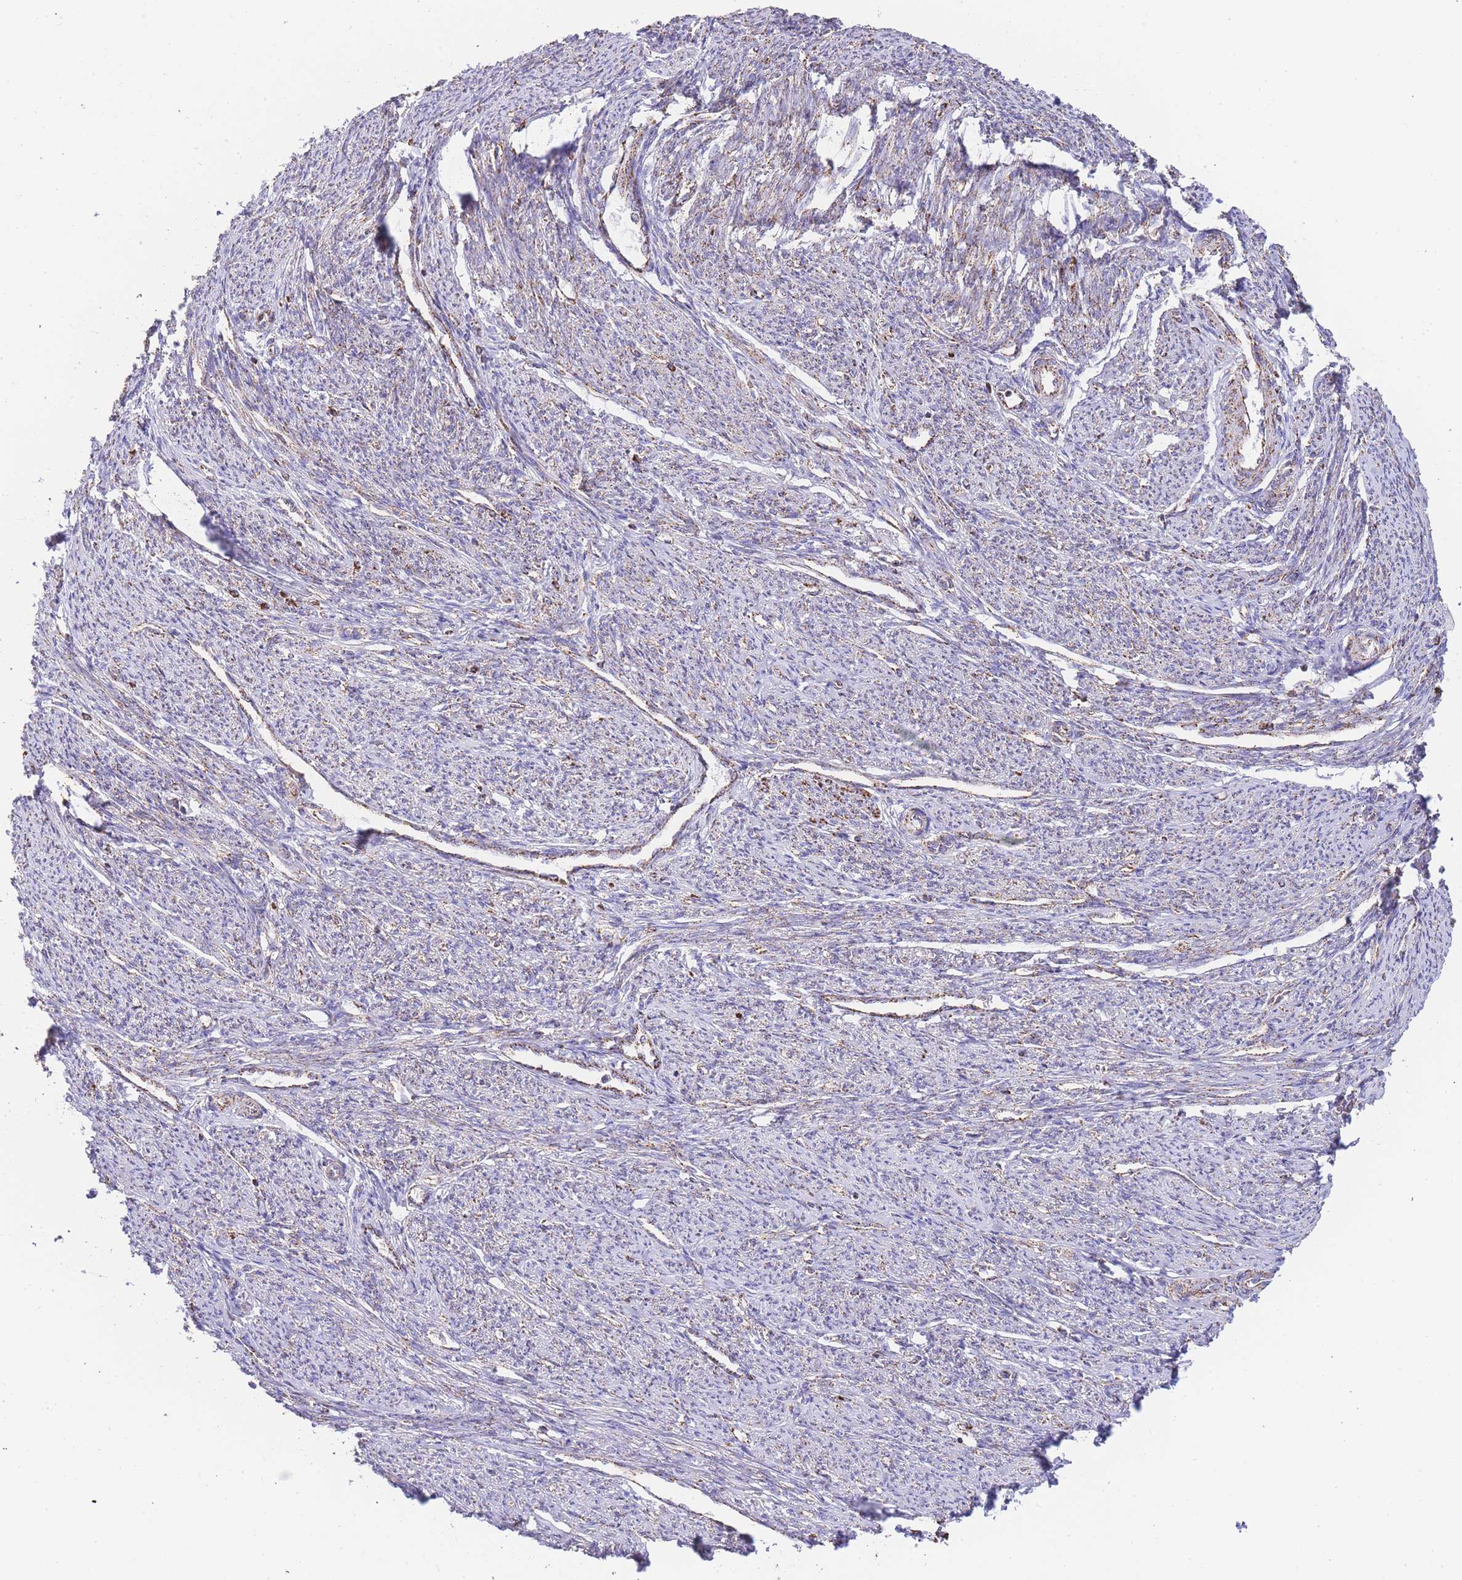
{"staining": {"intensity": "weak", "quantity": "25%-75%", "location": "cytoplasmic/membranous"}, "tissue": "smooth muscle", "cell_type": "Smooth muscle cells", "image_type": "normal", "snomed": [{"axis": "morphology", "description": "Normal tissue, NOS"}, {"axis": "topography", "description": "Smooth muscle"}, {"axis": "topography", "description": "Uterus"}], "caption": "Immunohistochemistry (IHC) of normal human smooth muscle demonstrates low levels of weak cytoplasmic/membranous expression in about 25%-75% of smooth muscle cells.", "gene": "GSTM1", "patient": {"sex": "female", "age": 59}}